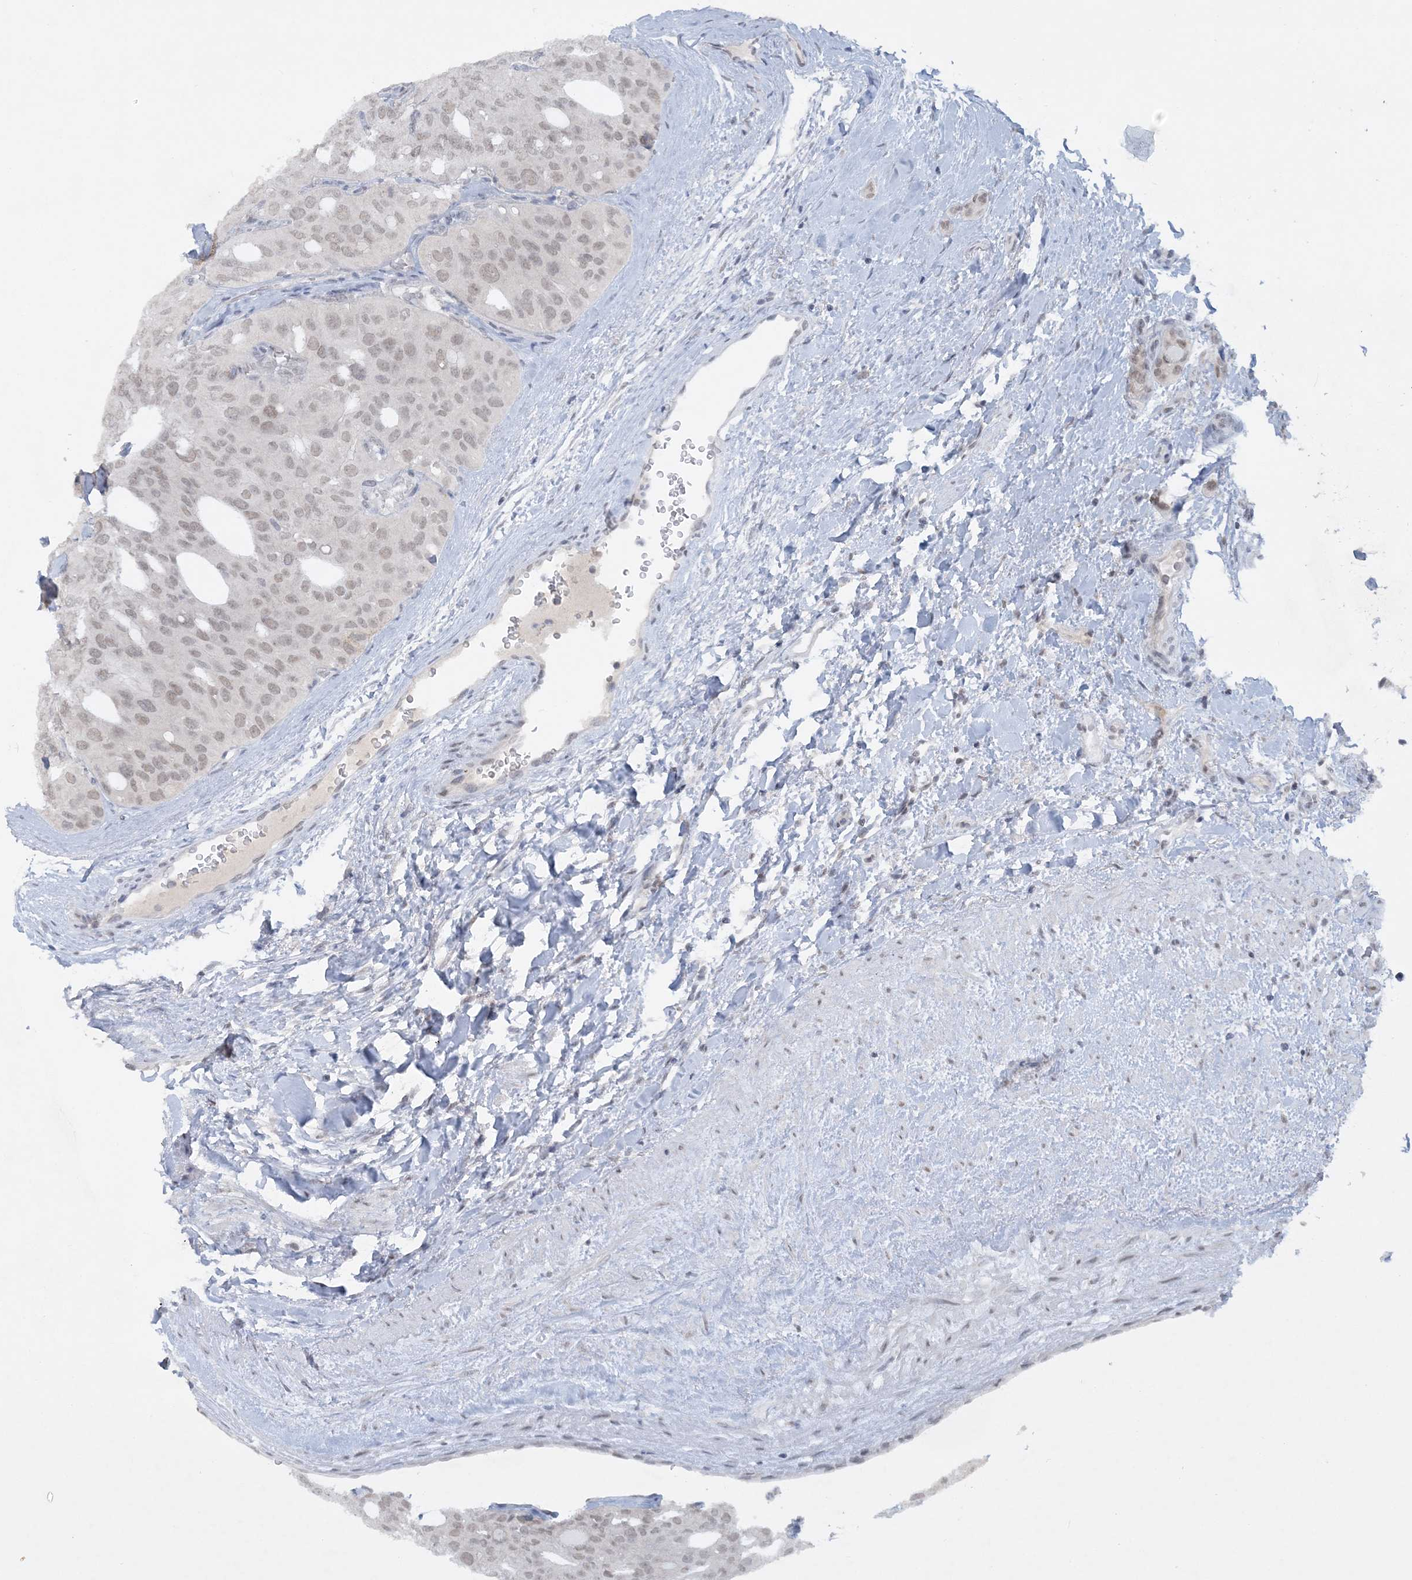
{"staining": {"intensity": "weak", "quantity": ">75%", "location": "nuclear"}, "tissue": "thyroid cancer", "cell_type": "Tumor cells", "image_type": "cancer", "snomed": [{"axis": "morphology", "description": "Follicular adenoma carcinoma, NOS"}, {"axis": "topography", "description": "Thyroid gland"}], "caption": "High-magnification brightfield microscopy of follicular adenoma carcinoma (thyroid) stained with DAB (brown) and counterstained with hematoxylin (blue). tumor cells exhibit weak nuclear positivity is appreciated in approximately>75% of cells.", "gene": "KMT2D", "patient": {"sex": "male", "age": 75}}